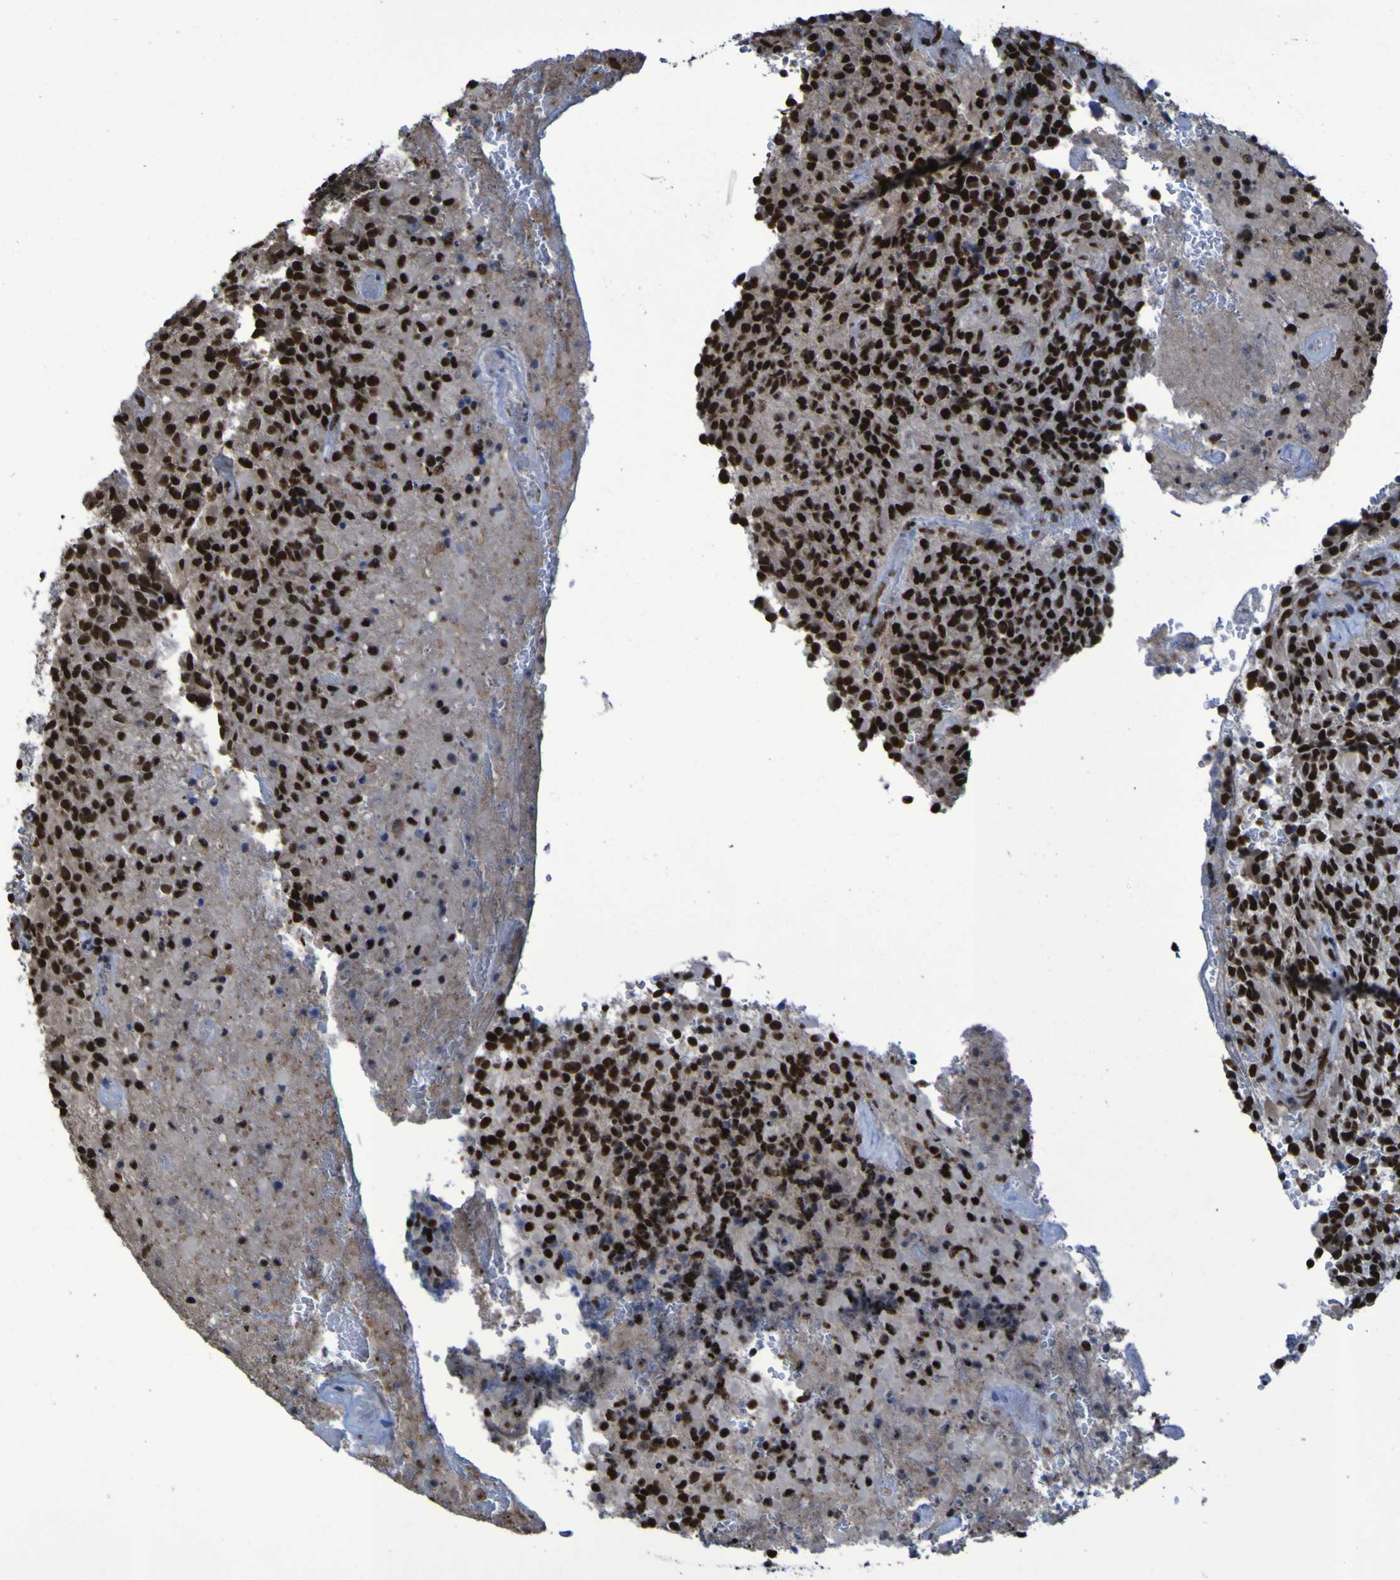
{"staining": {"intensity": "strong", "quantity": ">75%", "location": "nuclear"}, "tissue": "glioma", "cell_type": "Tumor cells", "image_type": "cancer", "snomed": [{"axis": "morphology", "description": "Glioma, malignant, High grade"}, {"axis": "topography", "description": "Brain"}], "caption": "Protein analysis of glioma tissue reveals strong nuclear expression in about >75% of tumor cells. The protein is stained brown, and the nuclei are stained in blue (DAB IHC with brightfield microscopy, high magnification).", "gene": "HNRNPR", "patient": {"sex": "male", "age": 71}}